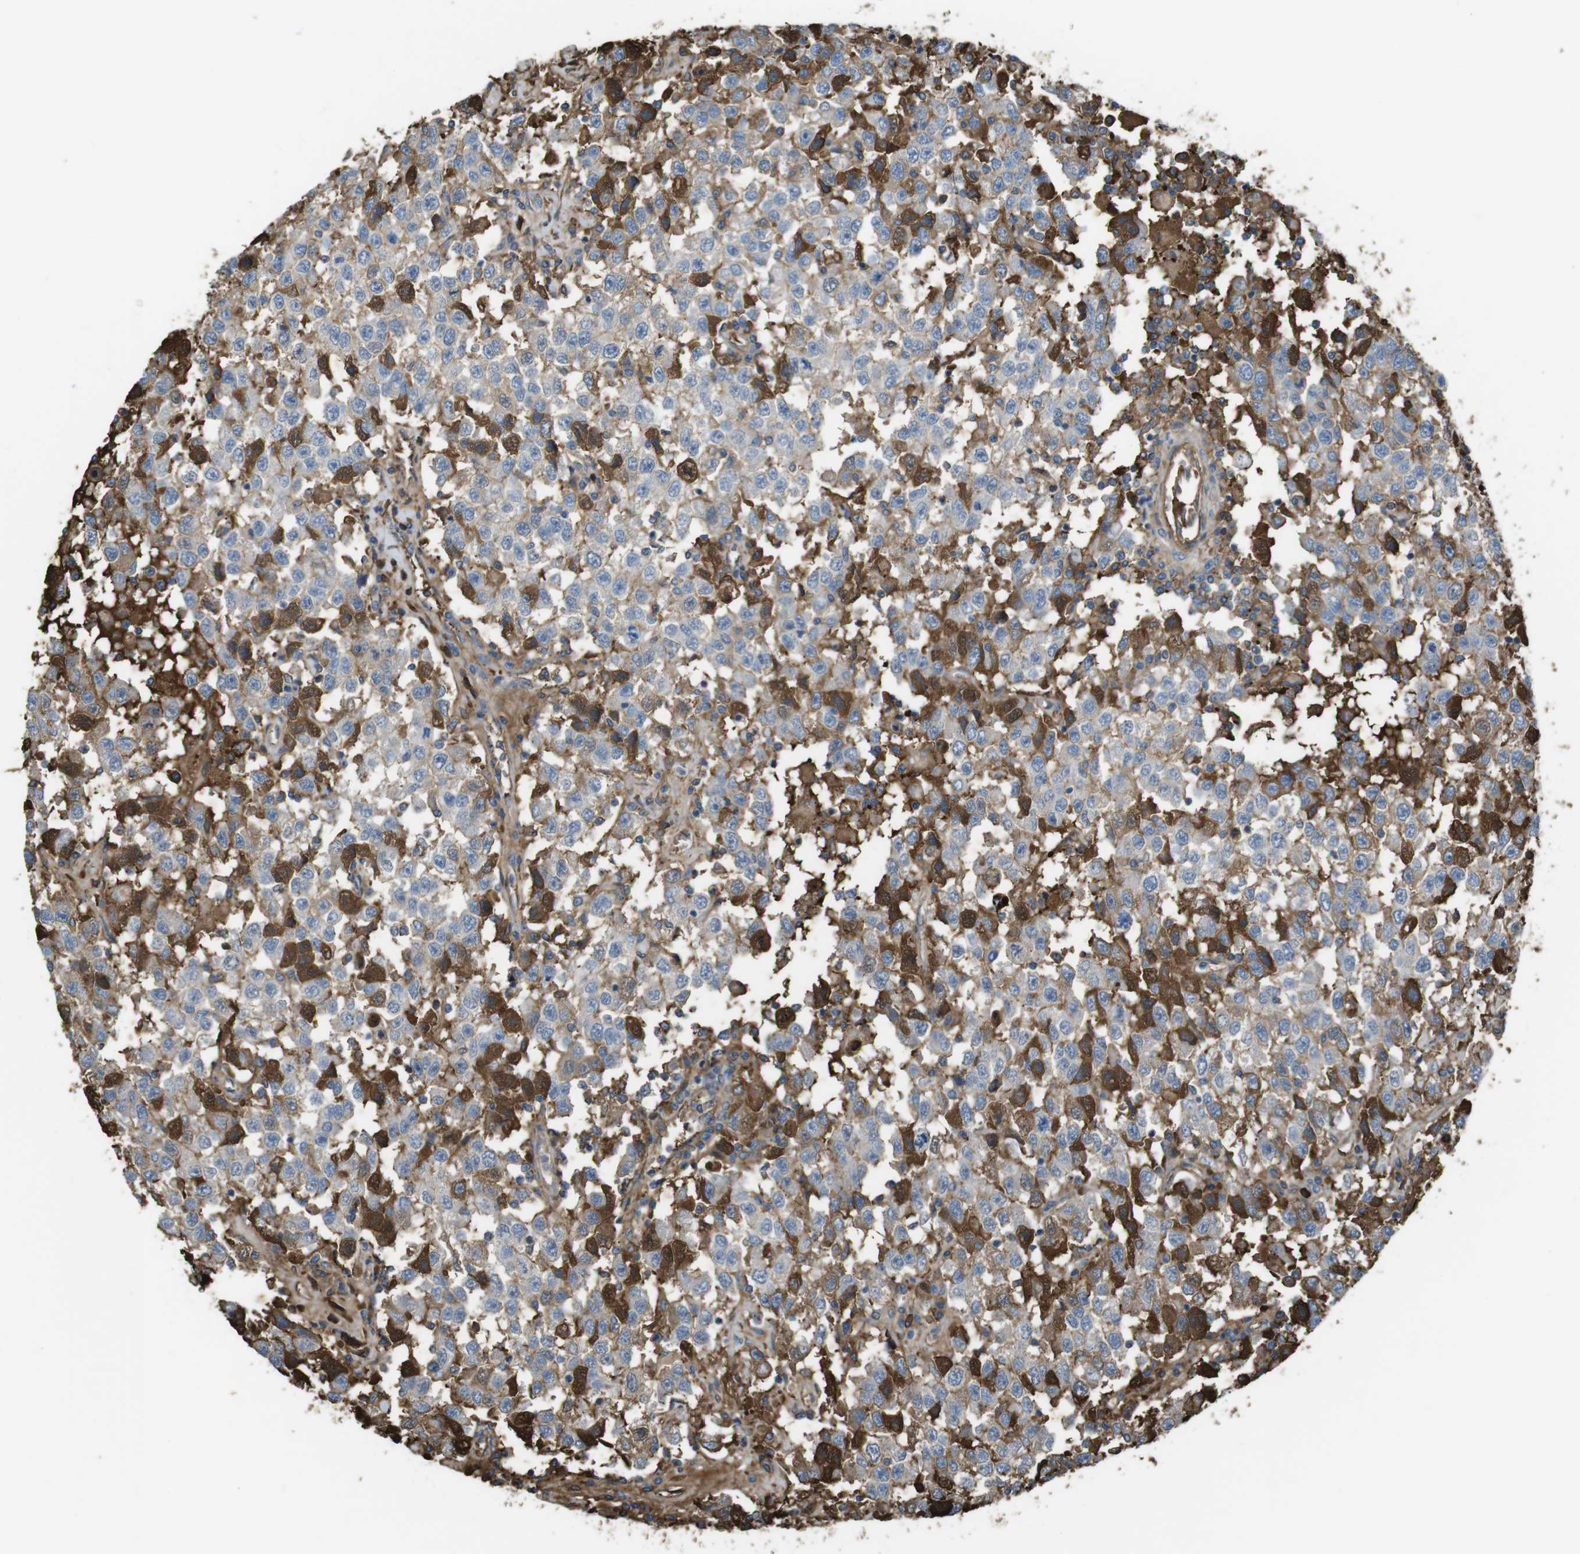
{"staining": {"intensity": "strong", "quantity": "25%-75%", "location": "cytoplasmic/membranous"}, "tissue": "testis cancer", "cell_type": "Tumor cells", "image_type": "cancer", "snomed": [{"axis": "morphology", "description": "Seminoma, NOS"}, {"axis": "topography", "description": "Testis"}], "caption": "A photomicrograph showing strong cytoplasmic/membranous staining in about 25%-75% of tumor cells in testis cancer, as visualized by brown immunohistochemical staining.", "gene": "LTBP4", "patient": {"sex": "male", "age": 41}}